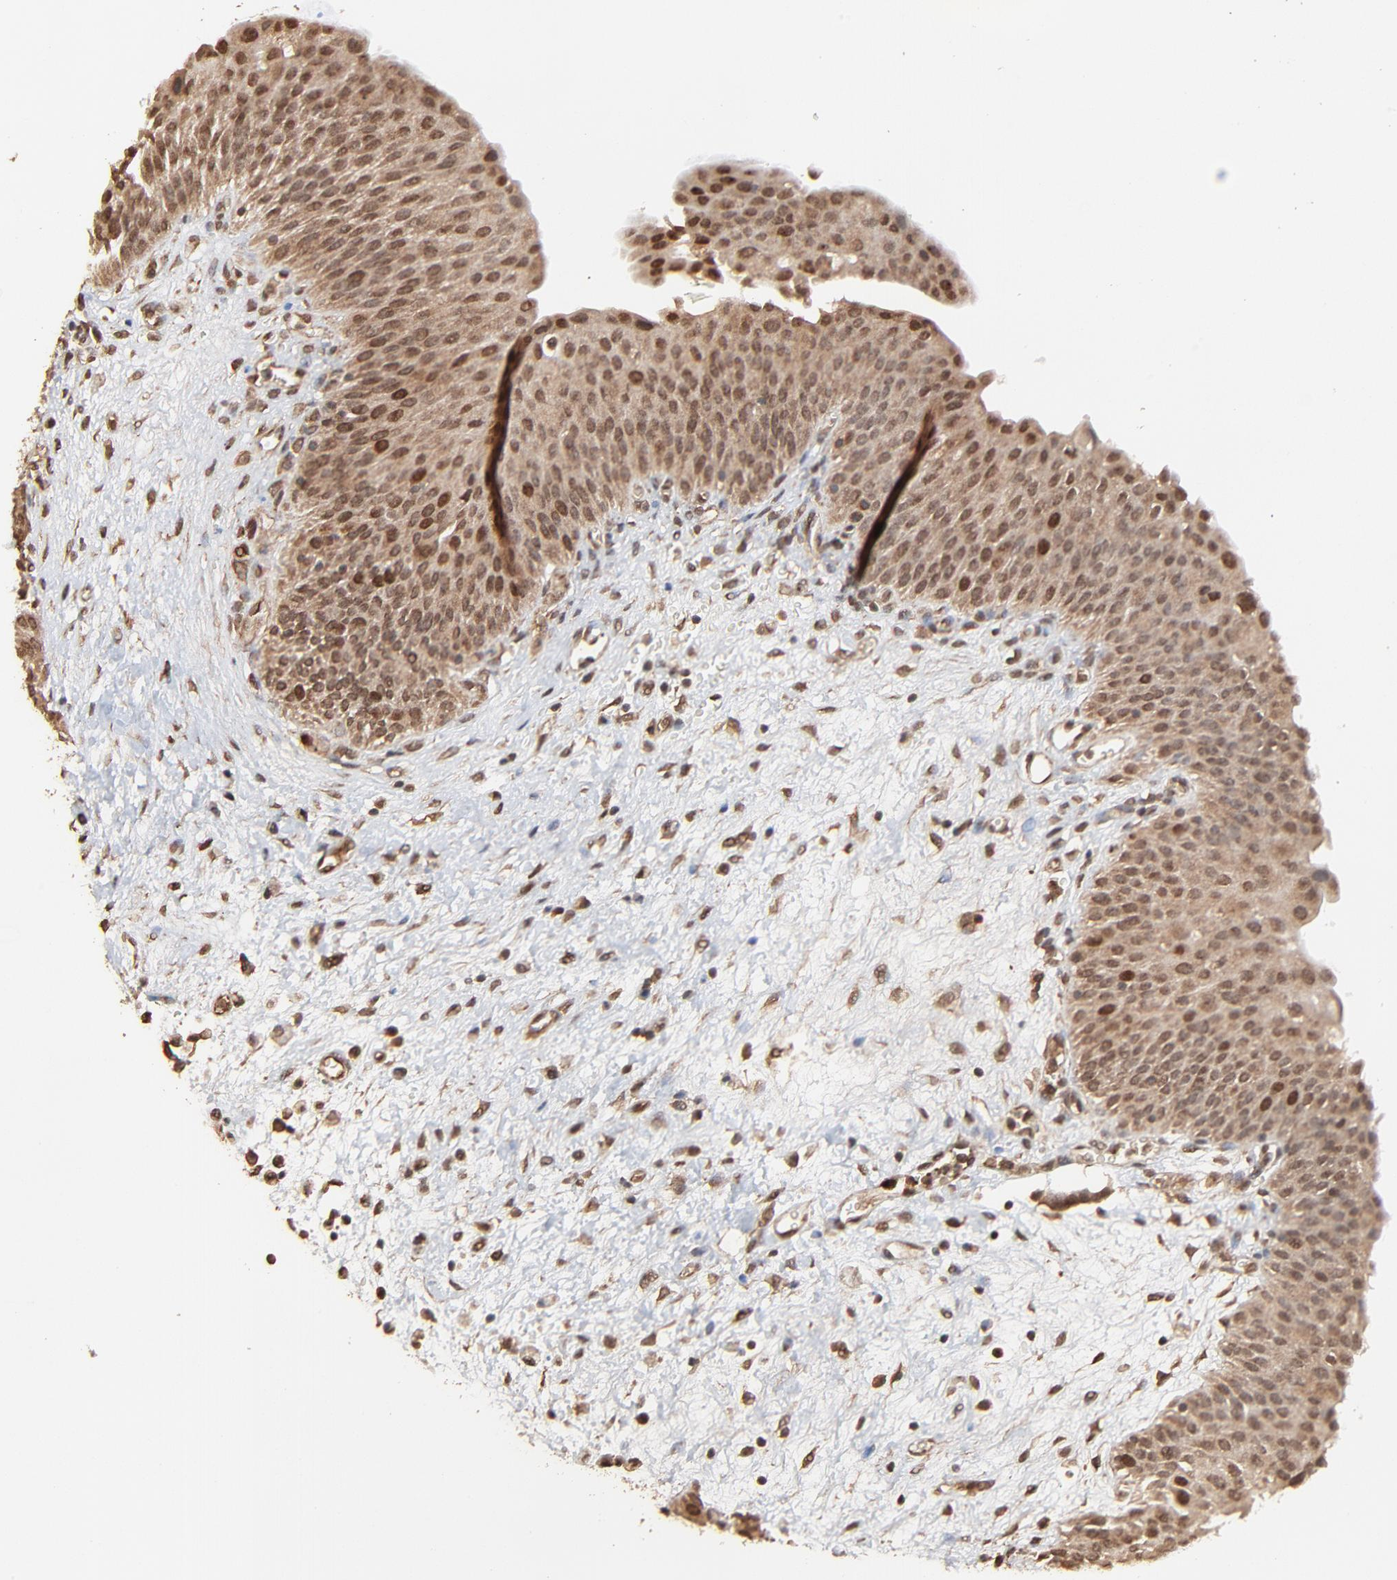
{"staining": {"intensity": "strong", "quantity": ">75%", "location": "cytoplasmic/membranous,nuclear"}, "tissue": "urinary bladder", "cell_type": "Urothelial cells", "image_type": "normal", "snomed": [{"axis": "morphology", "description": "Normal tissue, NOS"}, {"axis": "morphology", "description": "Dysplasia, NOS"}, {"axis": "topography", "description": "Urinary bladder"}], "caption": "Immunohistochemistry (IHC) staining of normal urinary bladder, which exhibits high levels of strong cytoplasmic/membranous,nuclear expression in approximately >75% of urothelial cells indicating strong cytoplasmic/membranous,nuclear protein positivity. The staining was performed using DAB (brown) for protein detection and nuclei were counterstained in hematoxylin (blue).", "gene": "FAM227A", "patient": {"sex": "male", "age": 35}}